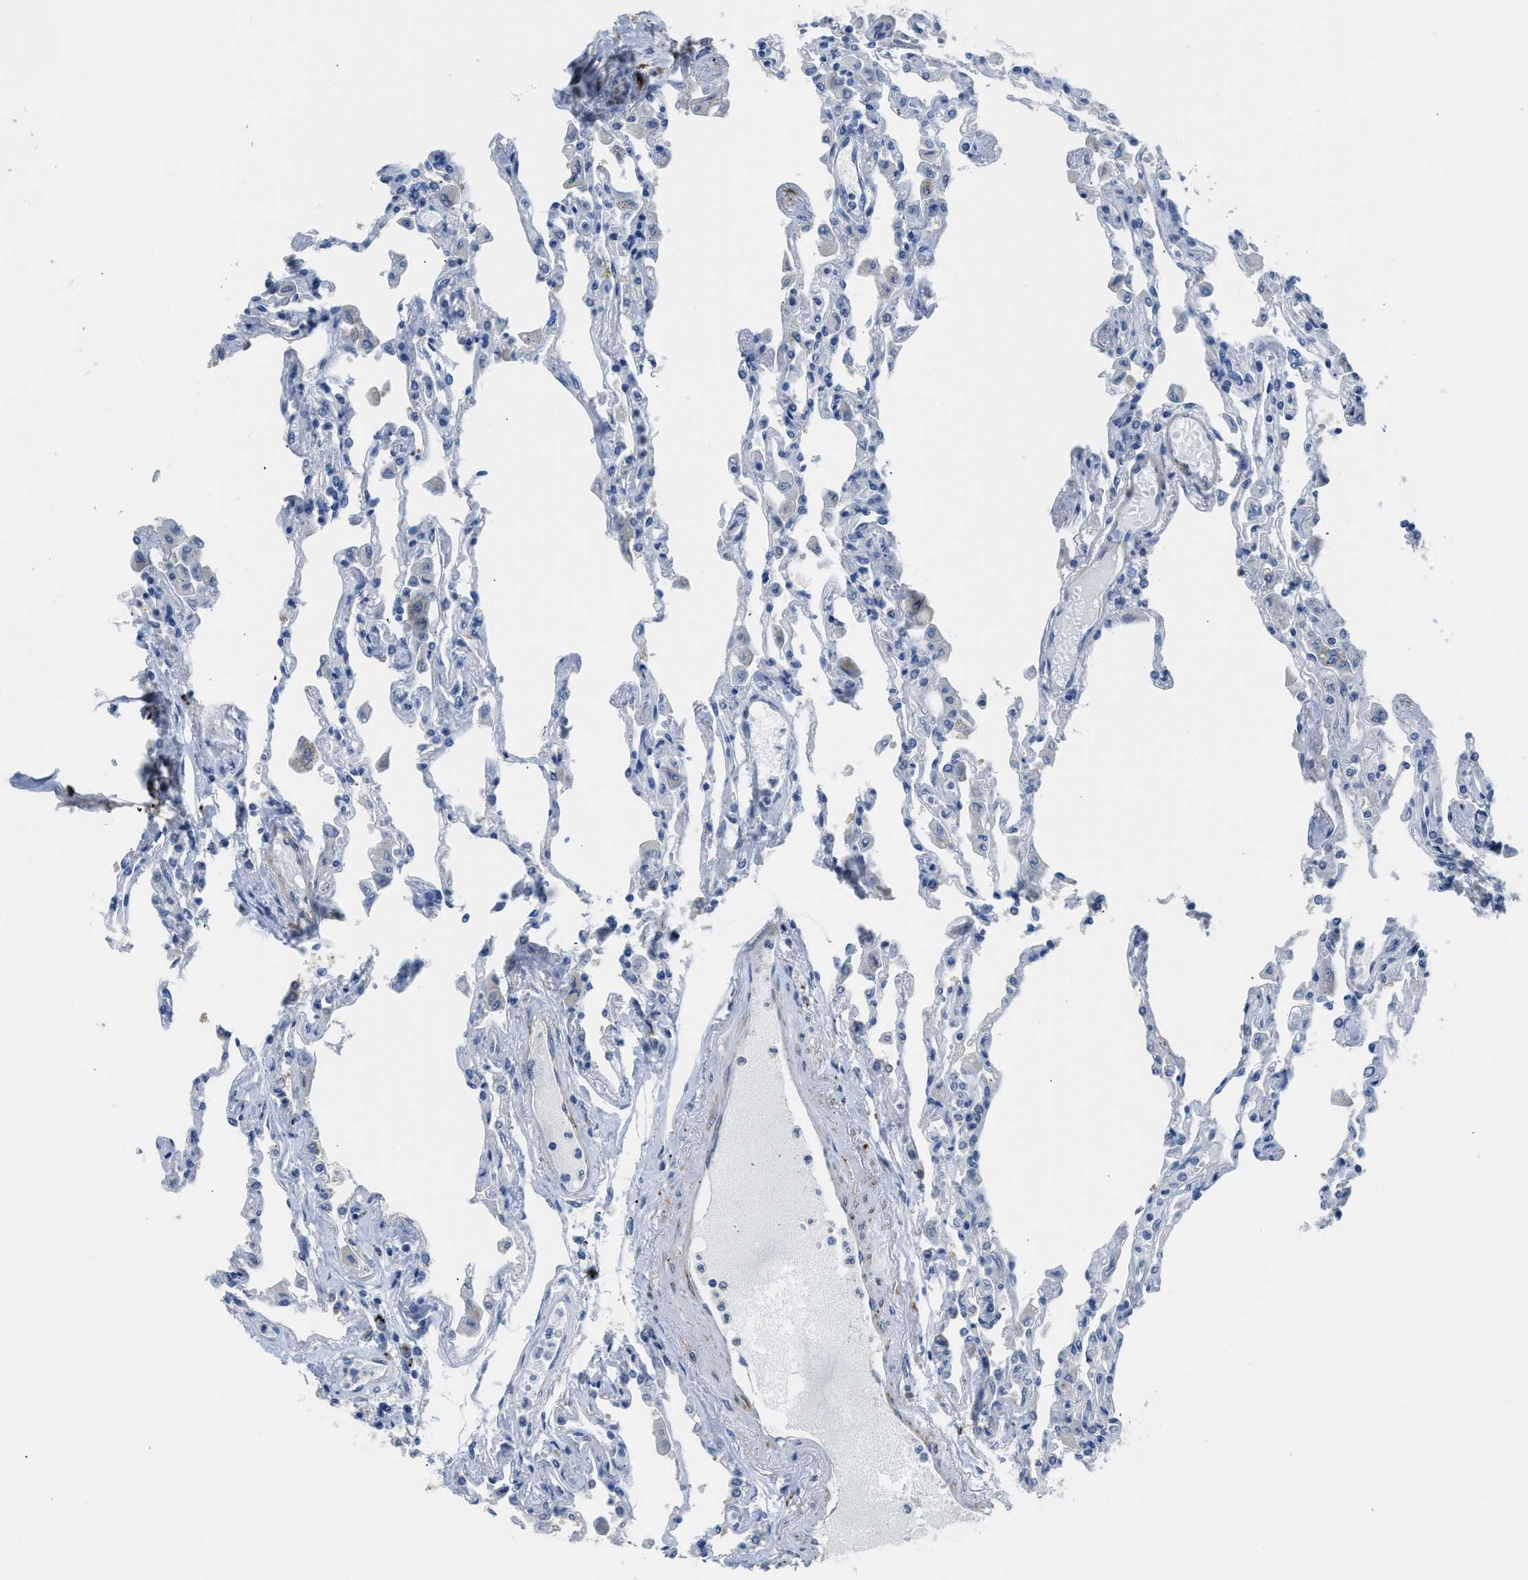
{"staining": {"intensity": "negative", "quantity": "none", "location": "none"}, "tissue": "lung", "cell_type": "Alveolar cells", "image_type": "normal", "snomed": [{"axis": "morphology", "description": "Normal tissue, NOS"}, {"axis": "topography", "description": "Bronchus"}, {"axis": "topography", "description": "Lung"}], "caption": "The immunohistochemistry (IHC) micrograph has no significant staining in alveolar cells of lung.", "gene": "ZSWIM5", "patient": {"sex": "female", "age": 49}}